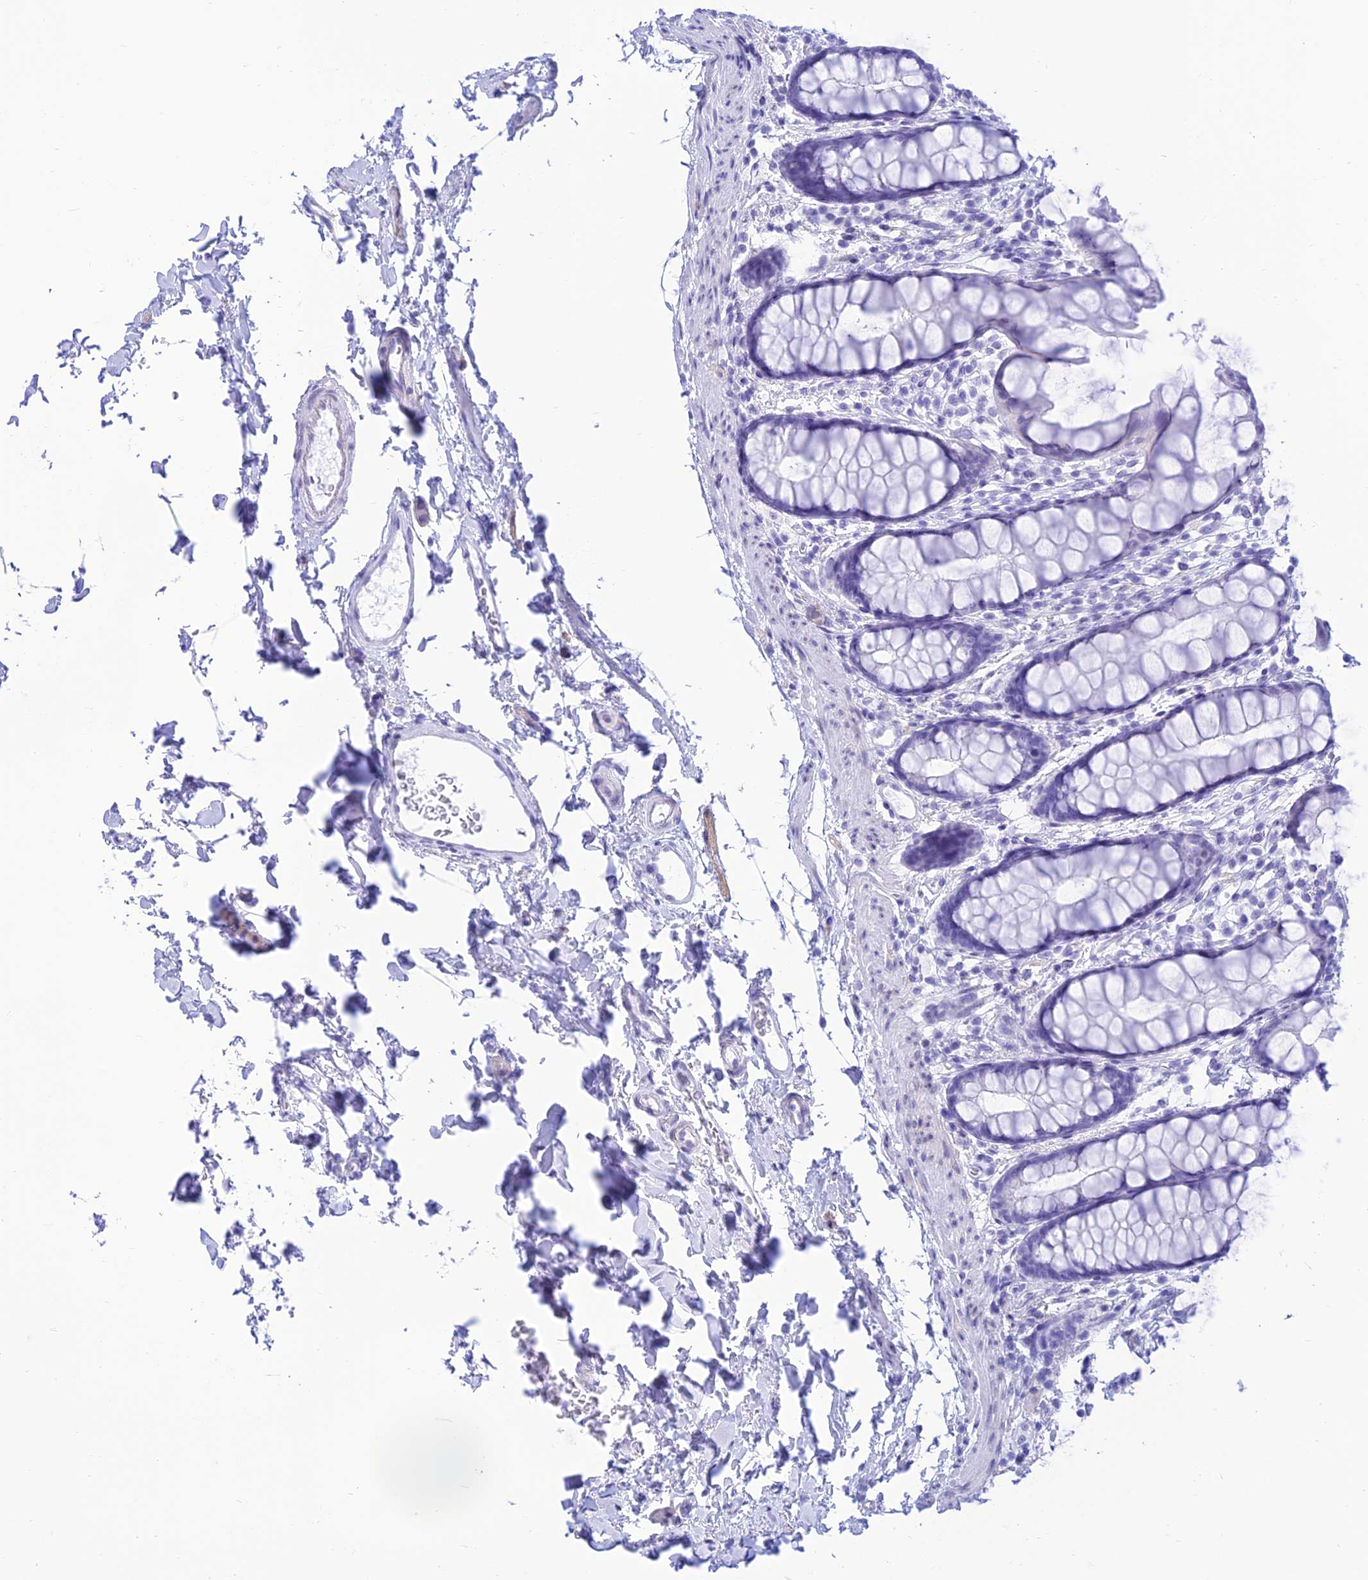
{"staining": {"intensity": "negative", "quantity": "none", "location": "none"}, "tissue": "rectum", "cell_type": "Glandular cells", "image_type": "normal", "snomed": [{"axis": "morphology", "description": "Normal tissue, NOS"}, {"axis": "topography", "description": "Rectum"}], "caption": "This is a photomicrograph of IHC staining of benign rectum, which shows no staining in glandular cells.", "gene": "PRNP", "patient": {"sex": "female", "age": 65}}